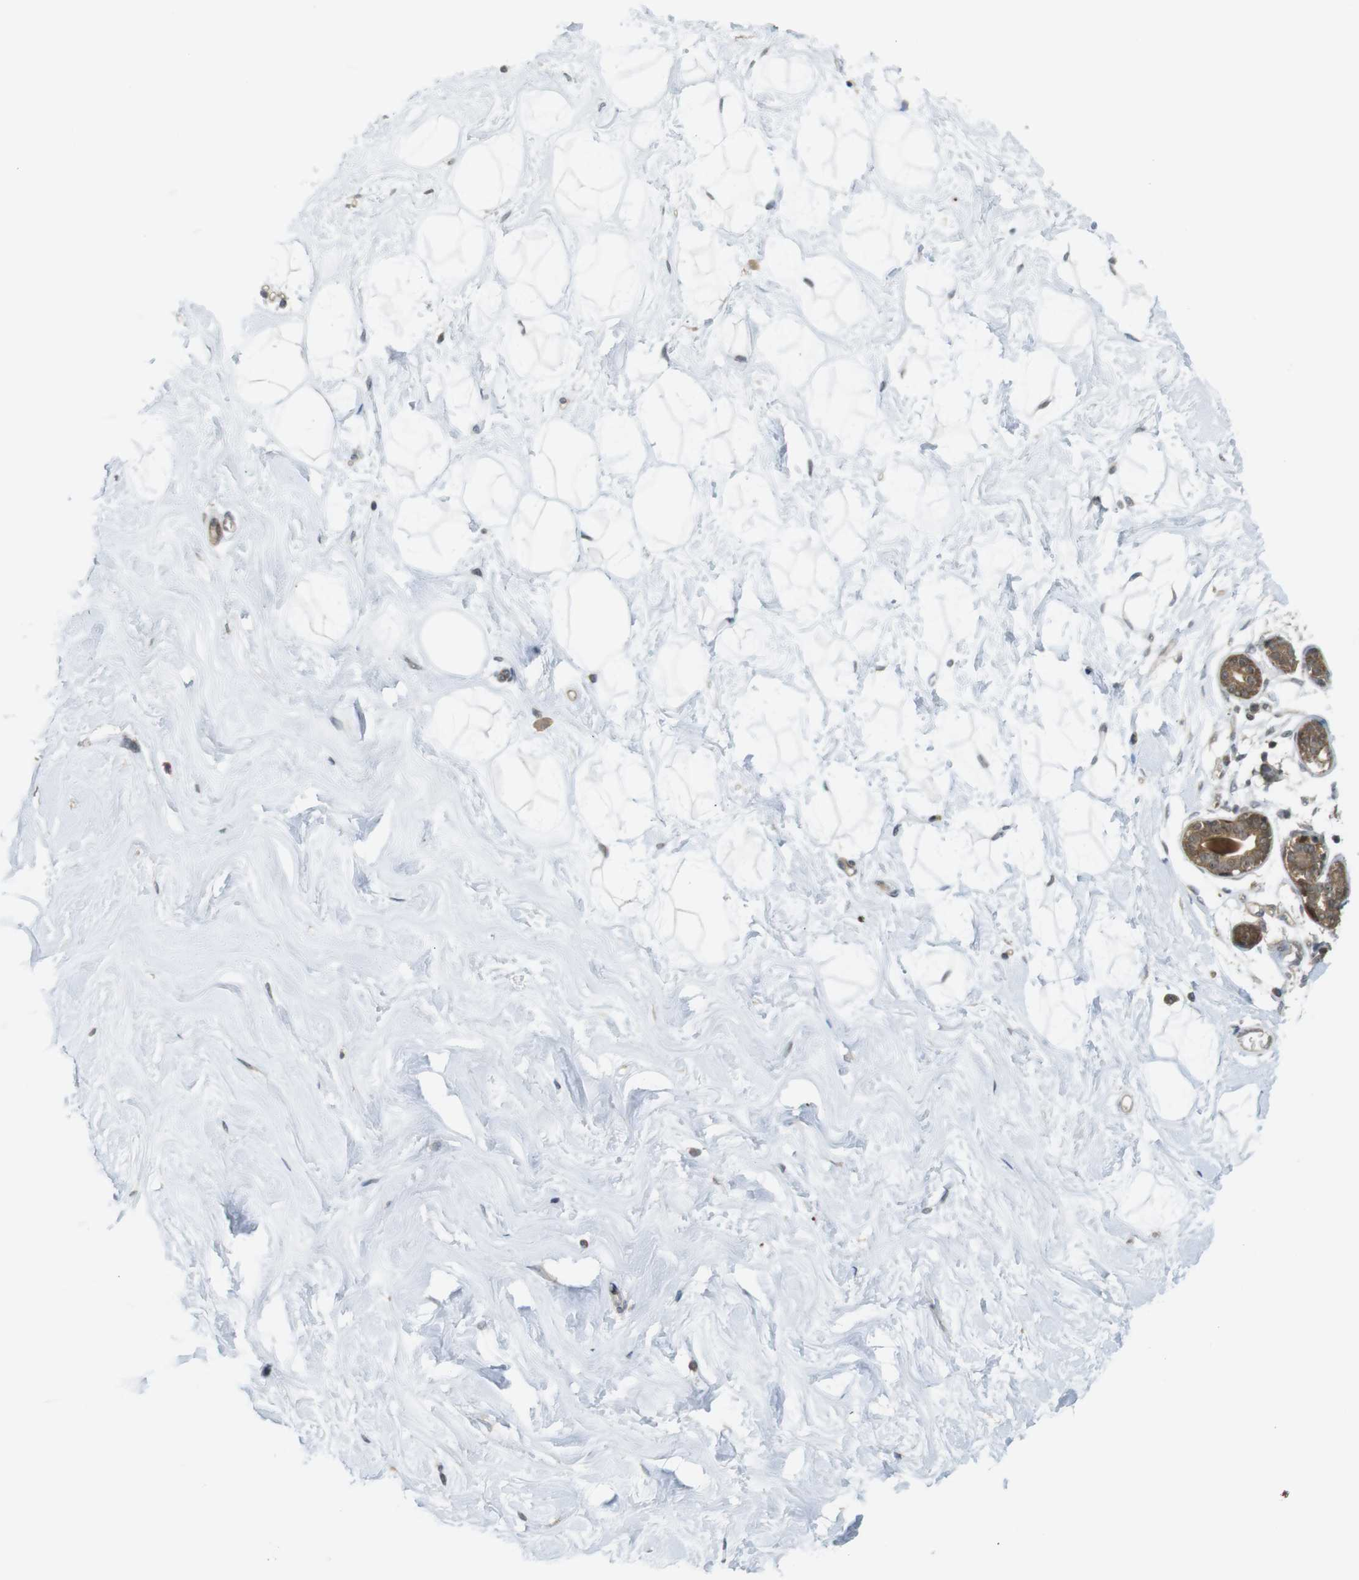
{"staining": {"intensity": "negative", "quantity": "none", "location": "none"}, "tissue": "breast", "cell_type": "Adipocytes", "image_type": "normal", "snomed": [{"axis": "morphology", "description": "Normal tissue, NOS"}, {"axis": "topography", "description": "Breast"}], "caption": "A high-resolution photomicrograph shows immunohistochemistry (IHC) staining of normal breast, which reveals no significant expression in adipocytes. Nuclei are stained in blue.", "gene": "CC2D1A", "patient": {"sex": "female", "age": 23}}